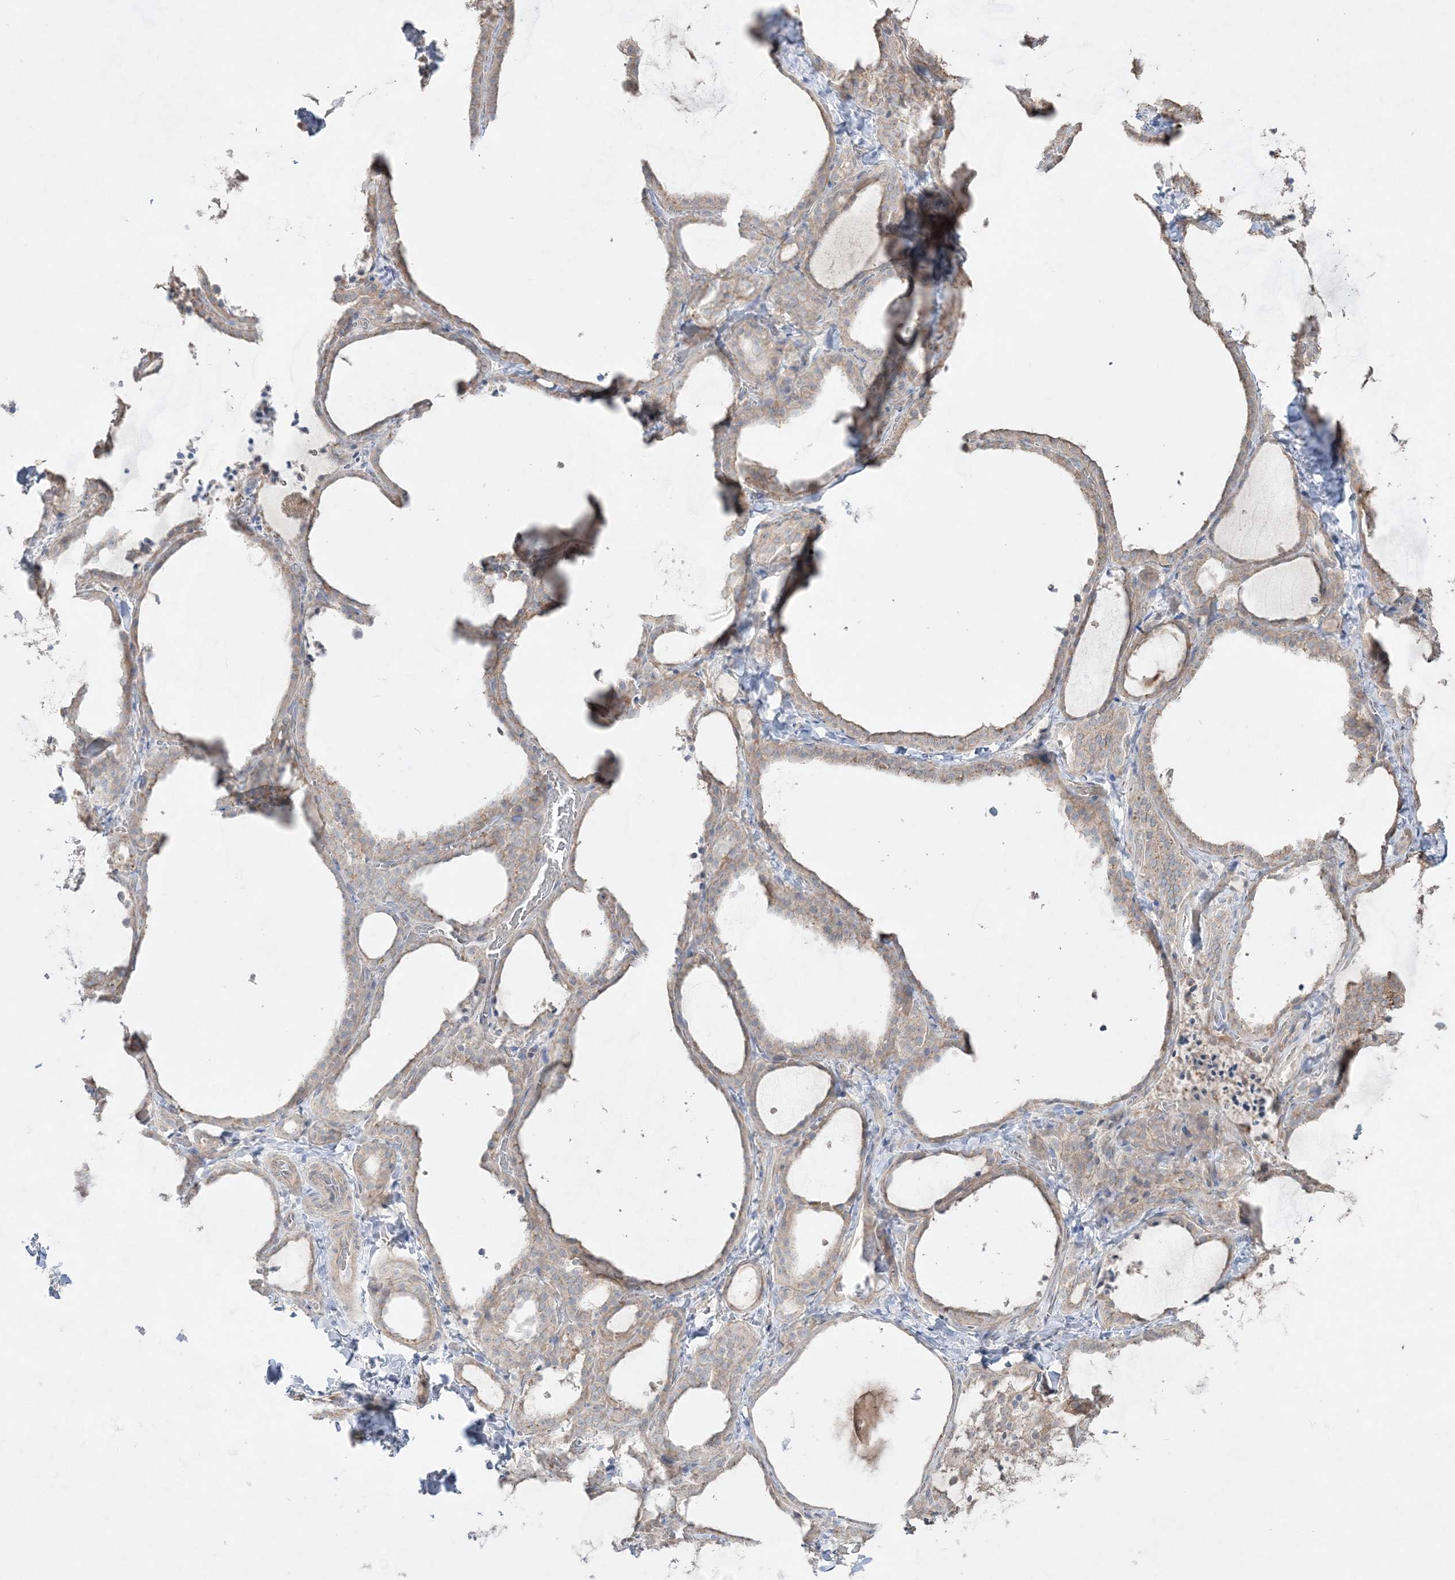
{"staining": {"intensity": "weak", "quantity": "25%-75%", "location": "cytoplasmic/membranous"}, "tissue": "thyroid gland", "cell_type": "Glandular cells", "image_type": "normal", "snomed": [{"axis": "morphology", "description": "Normal tissue, NOS"}, {"axis": "topography", "description": "Thyroid gland"}], "caption": "A brown stain shows weak cytoplasmic/membranous positivity of a protein in glandular cells of unremarkable thyroid gland.", "gene": "SH3BP4", "patient": {"sex": "female", "age": 22}}